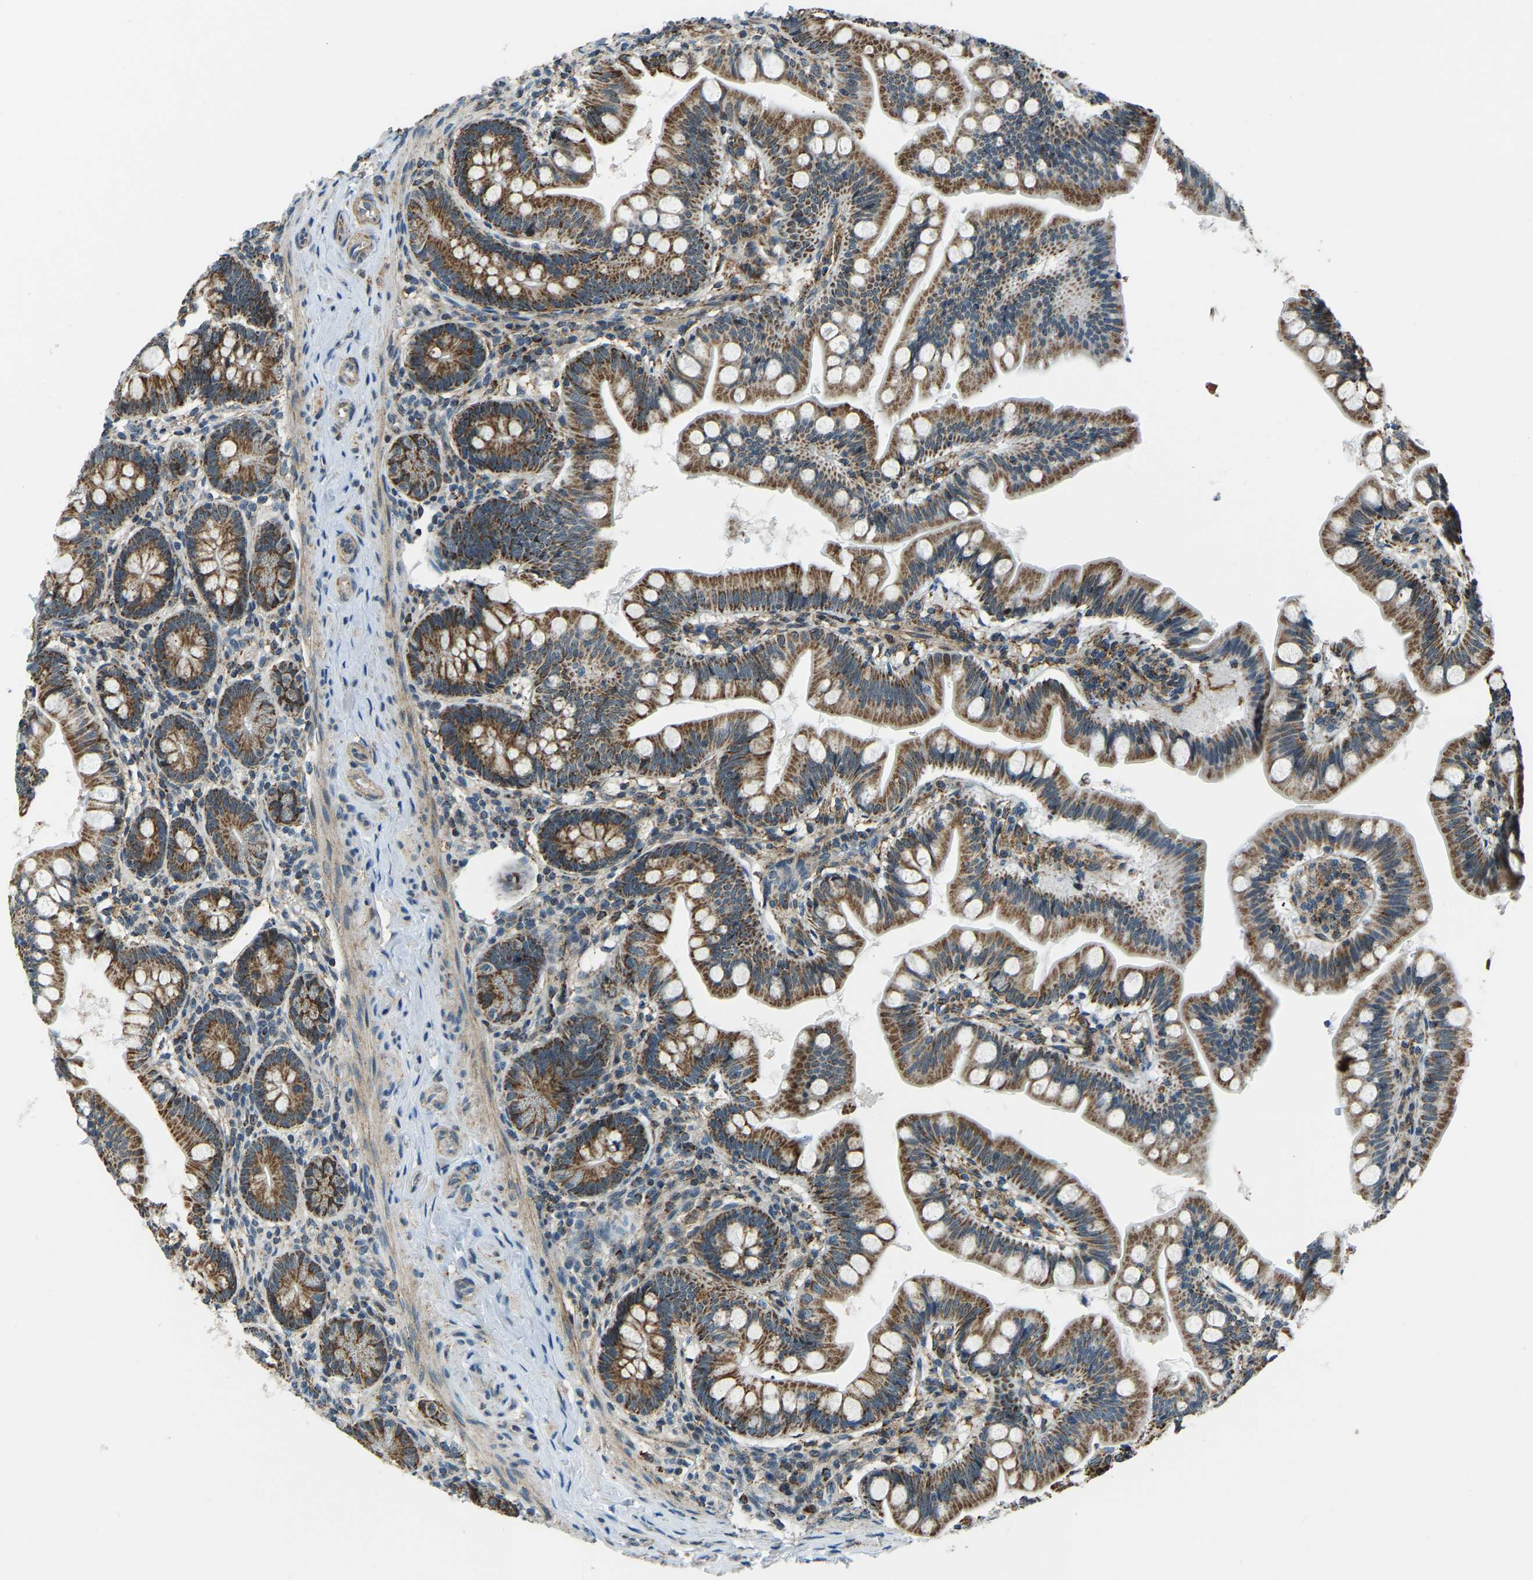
{"staining": {"intensity": "strong", "quantity": ">75%", "location": "cytoplasmic/membranous"}, "tissue": "small intestine", "cell_type": "Glandular cells", "image_type": "normal", "snomed": [{"axis": "morphology", "description": "Normal tissue, NOS"}, {"axis": "topography", "description": "Small intestine"}], "caption": "About >75% of glandular cells in unremarkable human small intestine display strong cytoplasmic/membranous protein positivity as visualized by brown immunohistochemical staining.", "gene": "RBM33", "patient": {"sex": "male", "age": 7}}